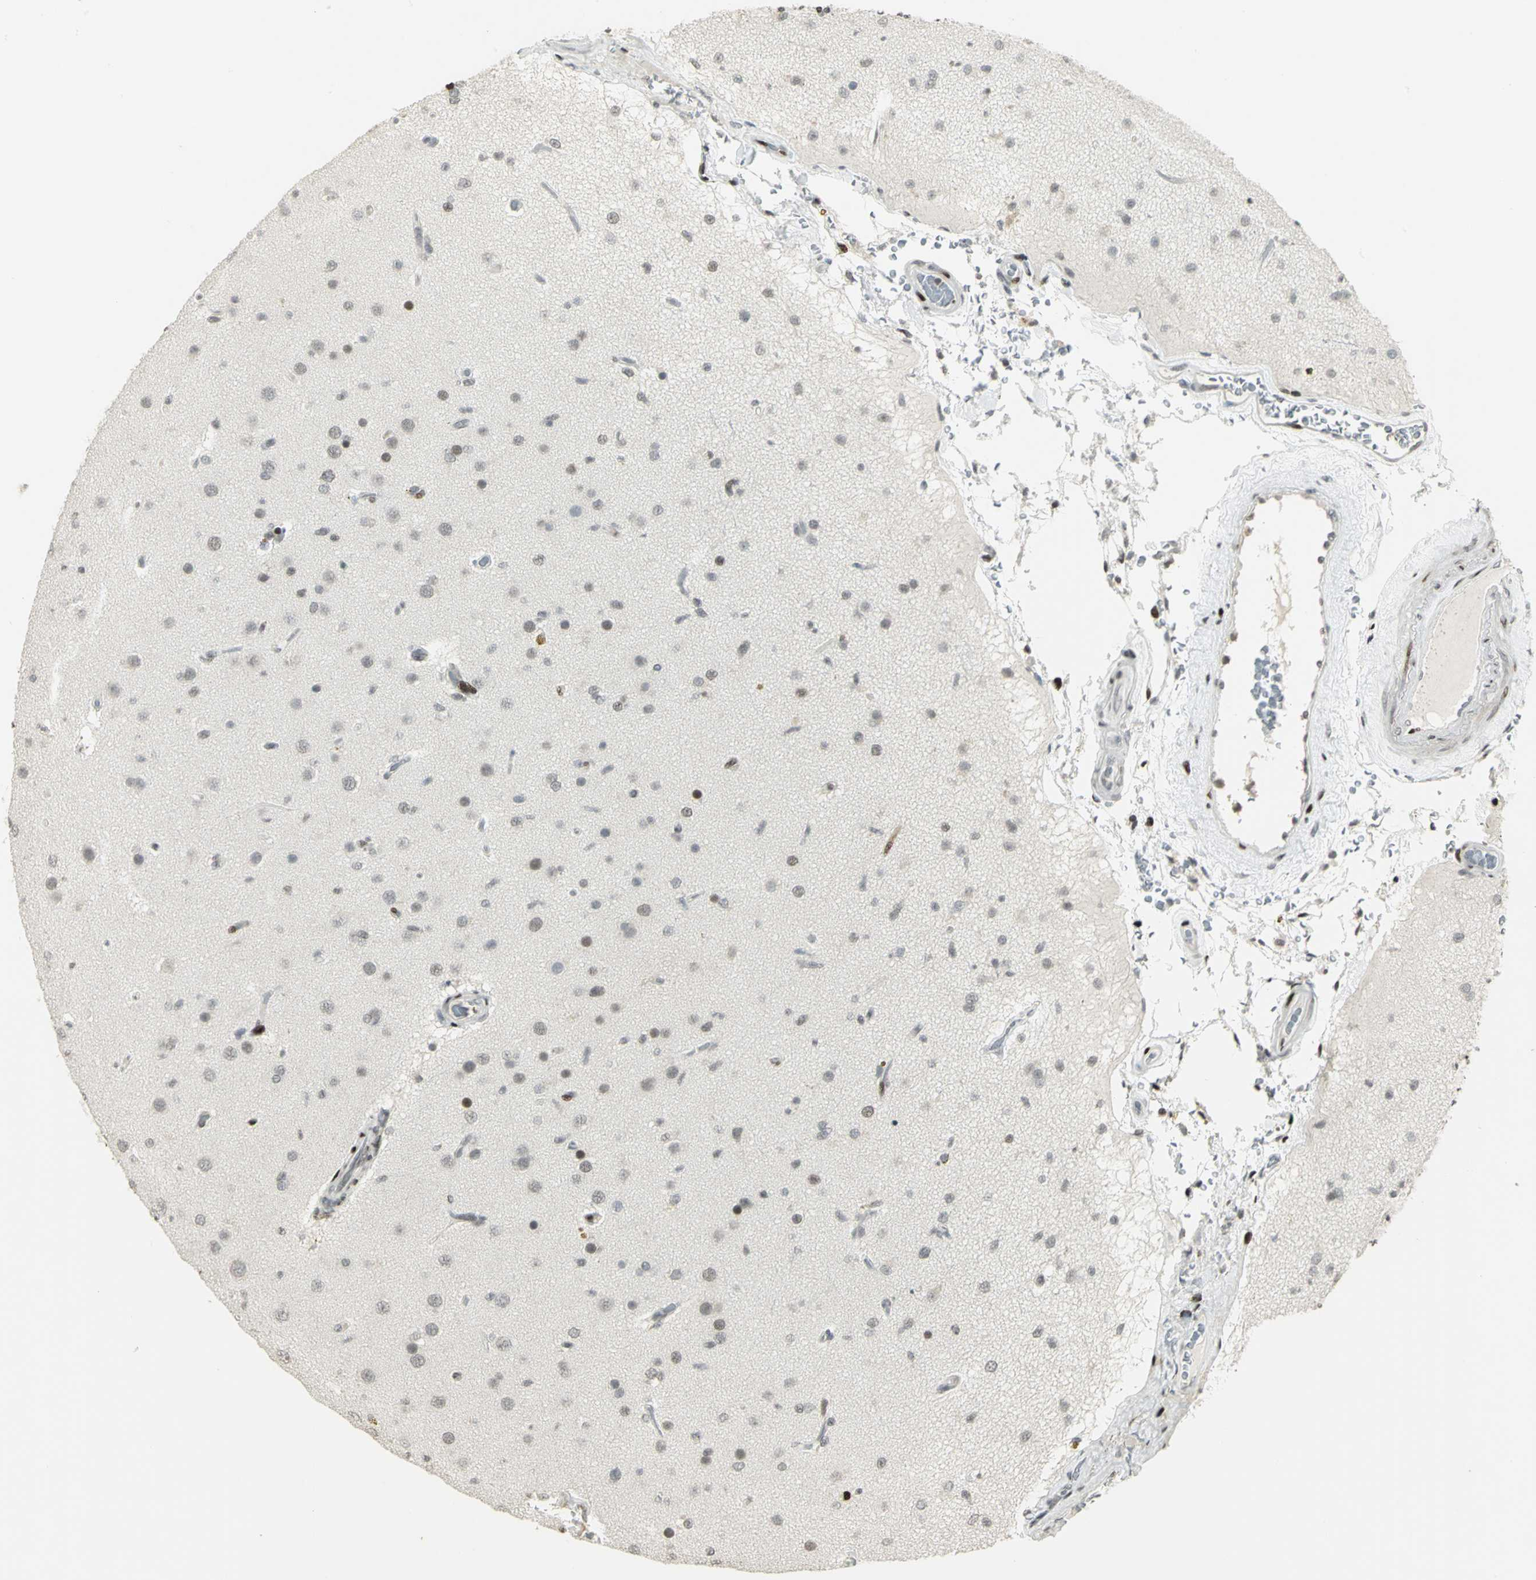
{"staining": {"intensity": "weak", "quantity": "<25%", "location": "nuclear"}, "tissue": "glioma", "cell_type": "Tumor cells", "image_type": "cancer", "snomed": [{"axis": "morphology", "description": "Glioma, malignant, High grade"}, {"axis": "topography", "description": "Brain"}], "caption": "There is no significant staining in tumor cells of malignant glioma (high-grade).", "gene": "KDM1A", "patient": {"sex": "male", "age": 33}}